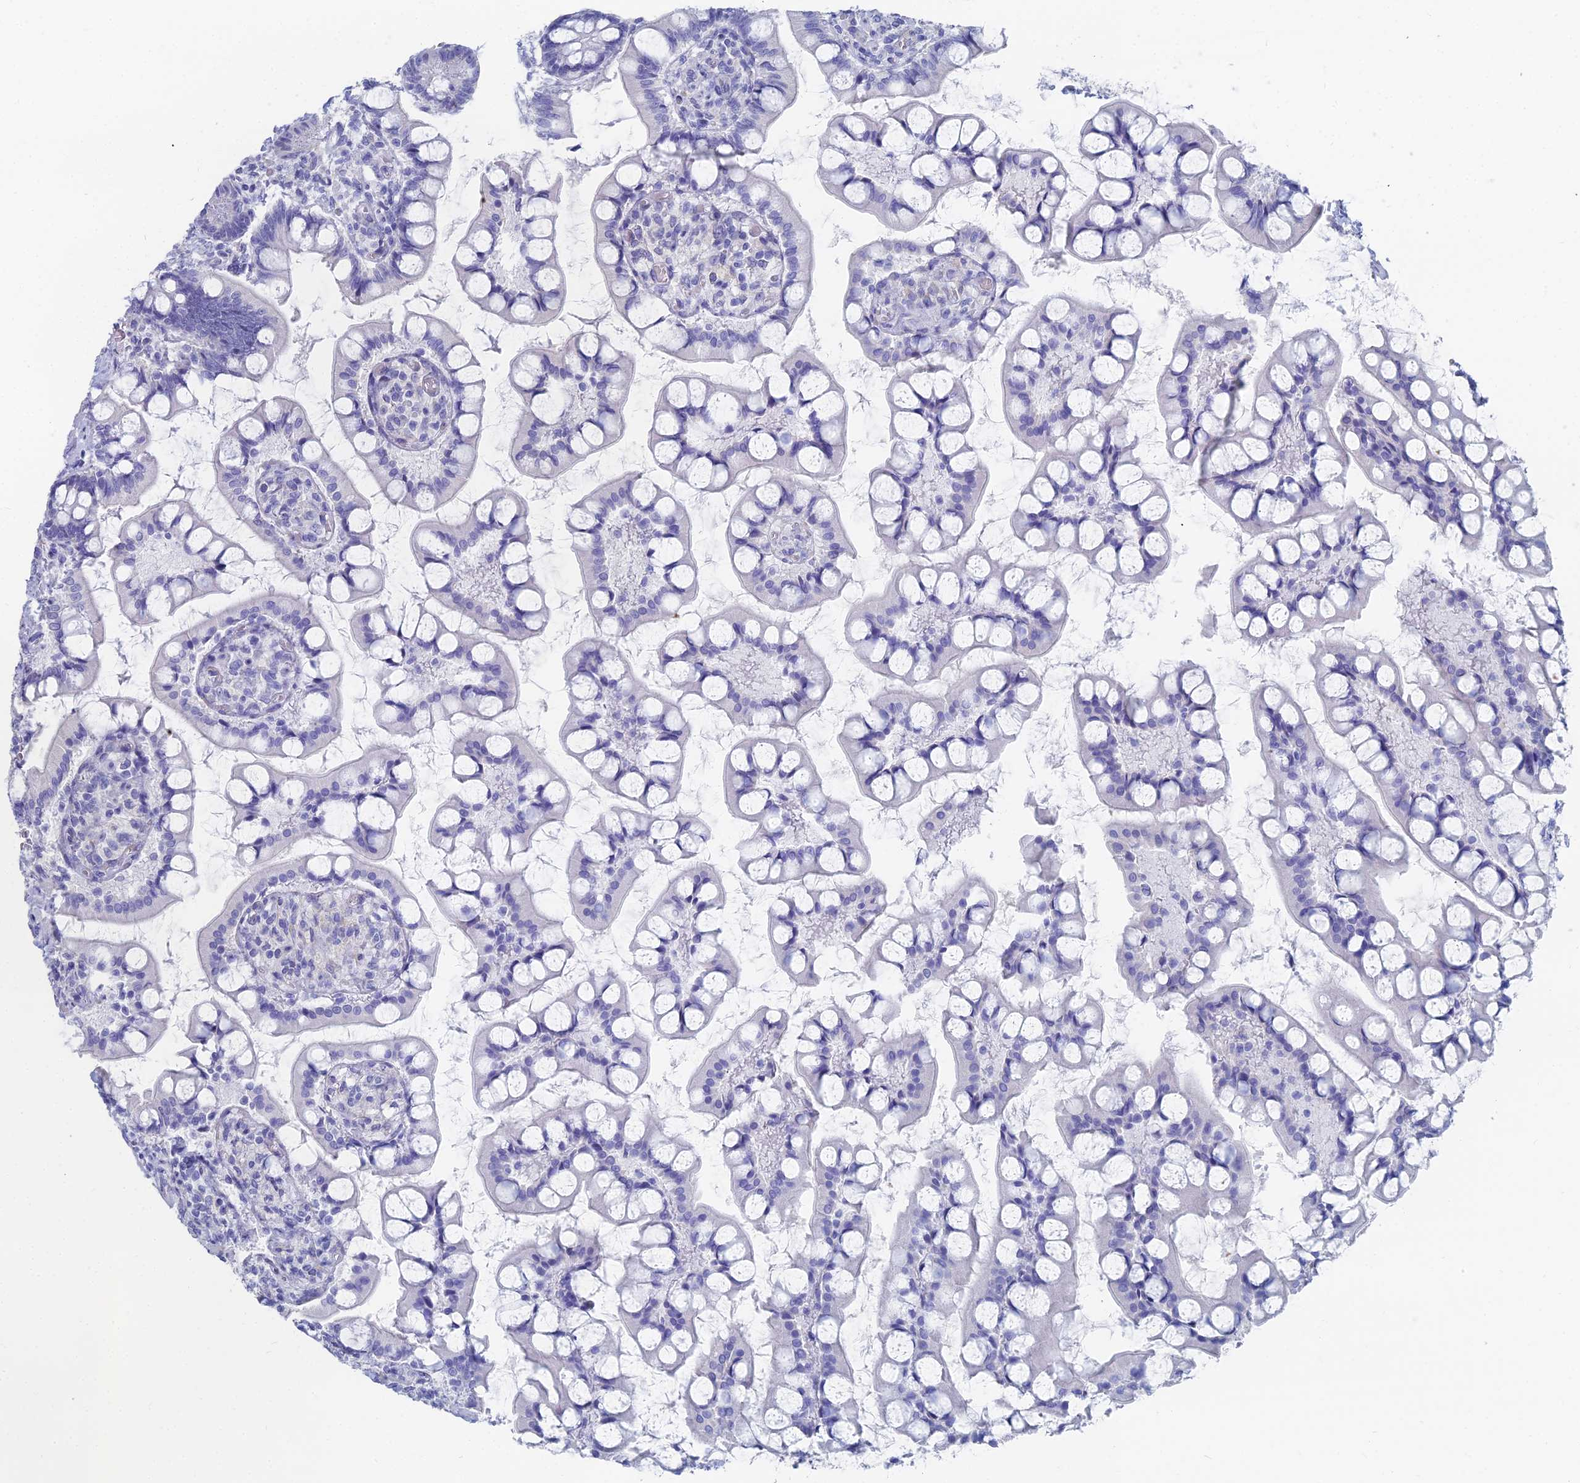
{"staining": {"intensity": "negative", "quantity": "none", "location": "none"}, "tissue": "small intestine", "cell_type": "Glandular cells", "image_type": "normal", "snomed": [{"axis": "morphology", "description": "Normal tissue, NOS"}, {"axis": "topography", "description": "Small intestine"}], "caption": "There is no significant expression in glandular cells of small intestine. The staining was performed using DAB to visualize the protein expression in brown, while the nuclei were stained in blue with hematoxylin (Magnification: 20x).", "gene": "TNNT3", "patient": {"sex": "male", "age": 52}}